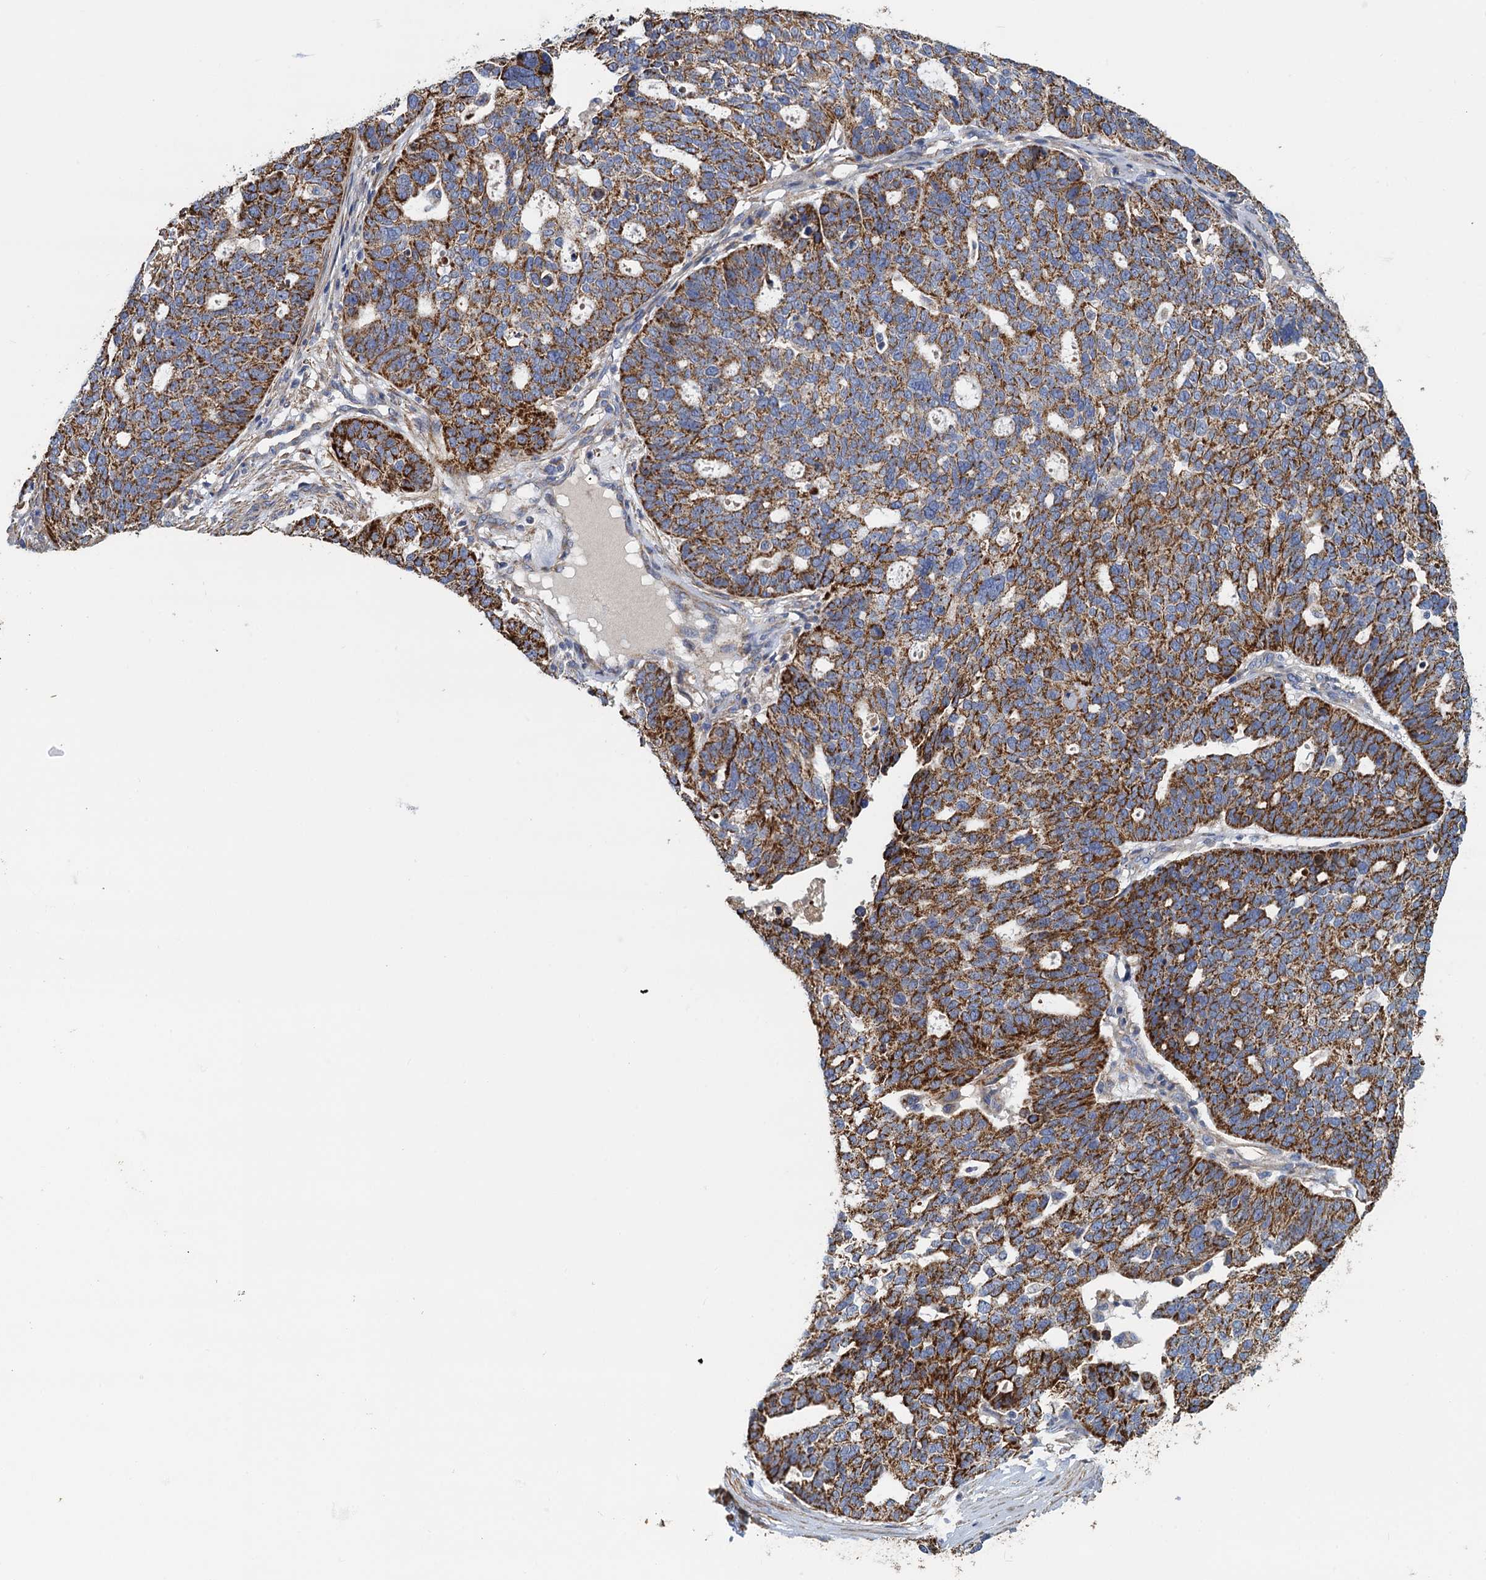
{"staining": {"intensity": "strong", "quantity": "25%-75%", "location": "cytoplasmic/membranous"}, "tissue": "ovarian cancer", "cell_type": "Tumor cells", "image_type": "cancer", "snomed": [{"axis": "morphology", "description": "Cystadenocarcinoma, serous, NOS"}, {"axis": "topography", "description": "Ovary"}], "caption": "A brown stain shows strong cytoplasmic/membranous staining of a protein in ovarian serous cystadenocarcinoma tumor cells.", "gene": "GCSH", "patient": {"sex": "female", "age": 59}}